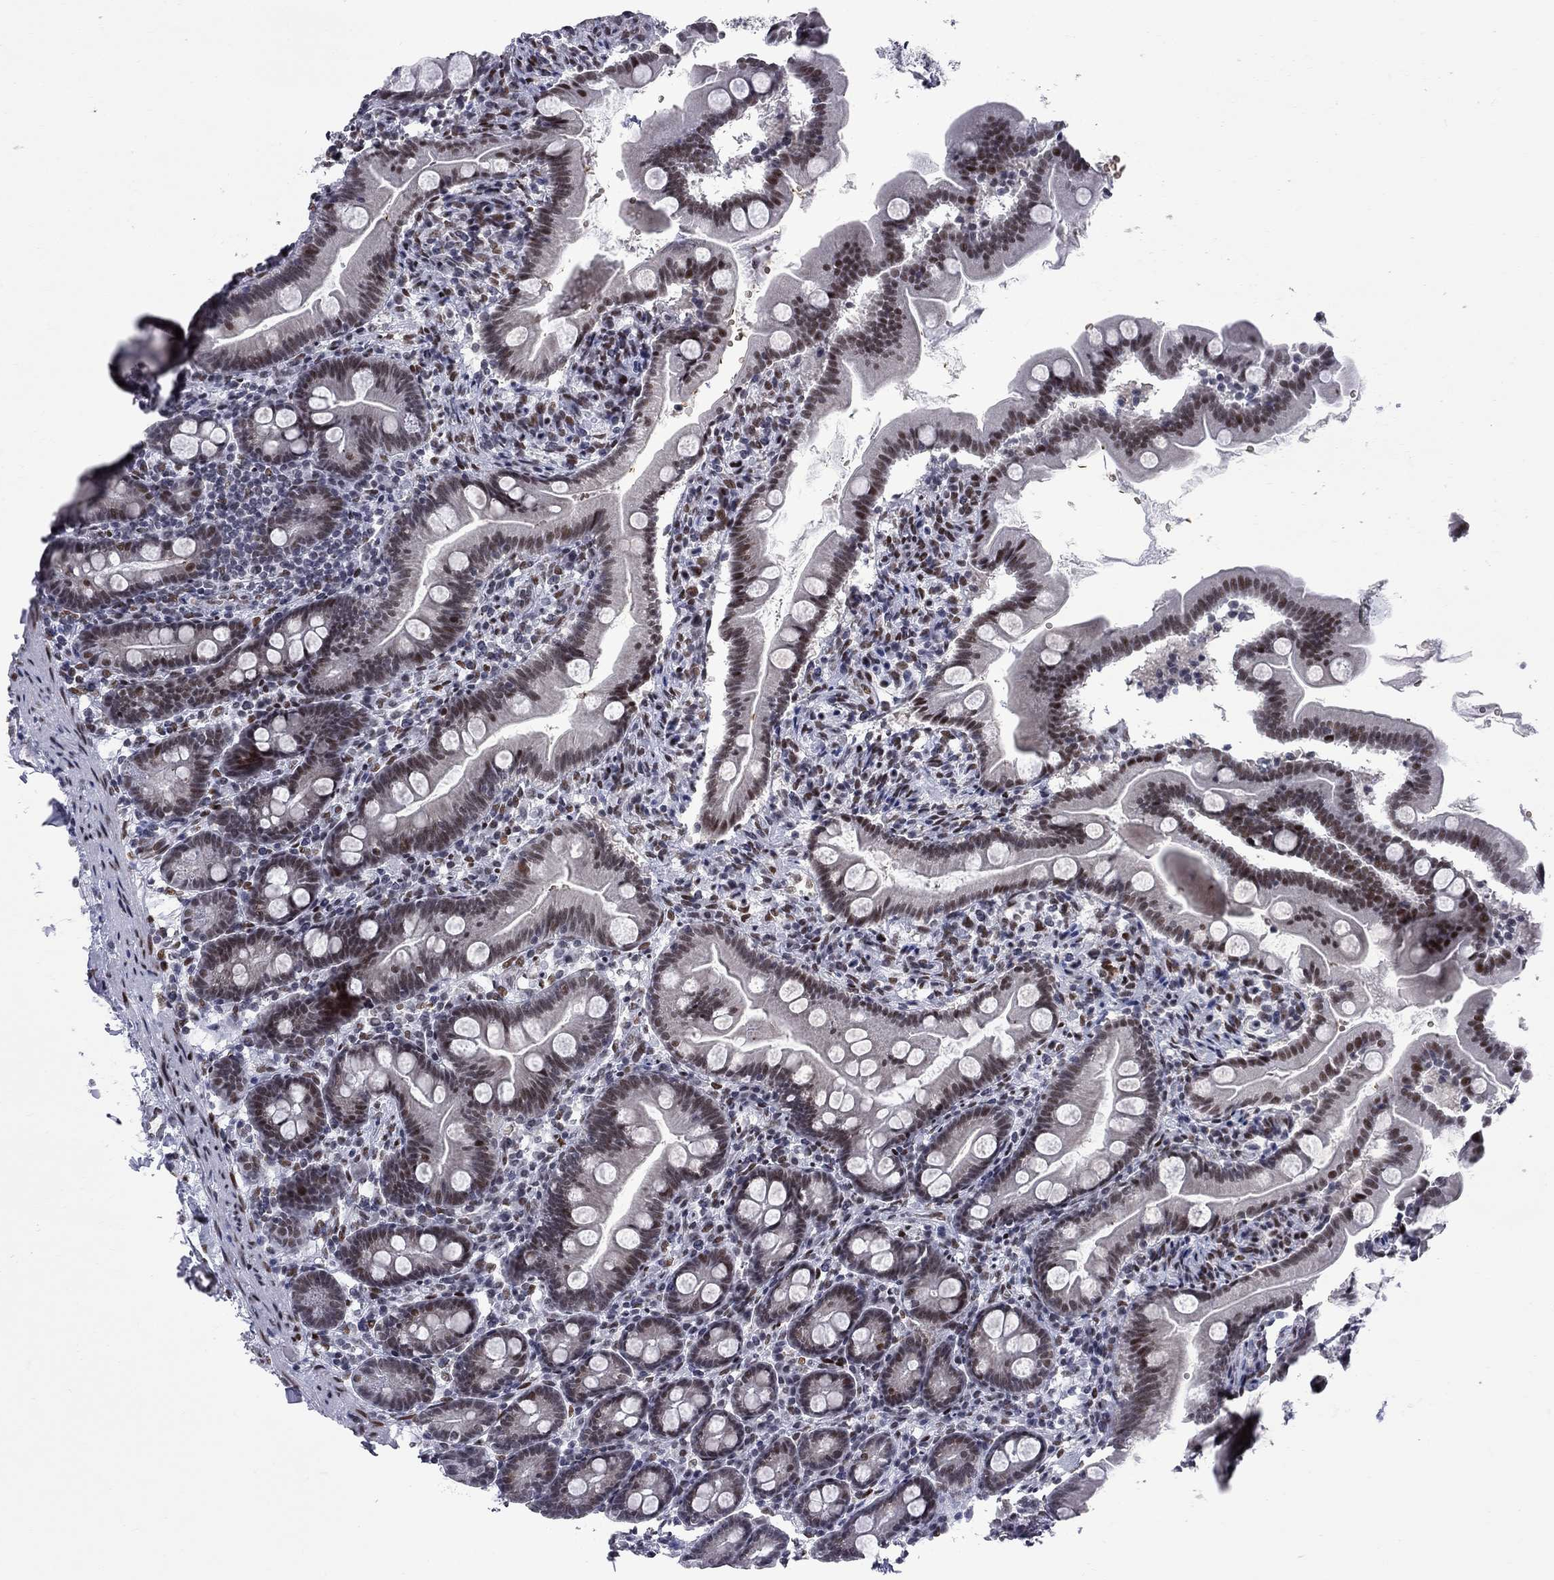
{"staining": {"intensity": "moderate", "quantity": "<25%", "location": "nuclear"}, "tissue": "small intestine", "cell_type": "Glandular cells", "image_type": "normal", "snomed": [{"axis": "morphology", "description": "Normal tissue, NOS"}, {"axis": "topography", "description": "Small intestine"}], "caption": "Immunohistochemical staining of normal small intestine exhibits <25% levels of moderate nuclear protein positivity in about <25% of glandular cells. (brown staining indicates protein expression, while blue staining denotes nuclei).", "gene": "ZBTB47", "patient": {"sex": "female", "age": 44}}